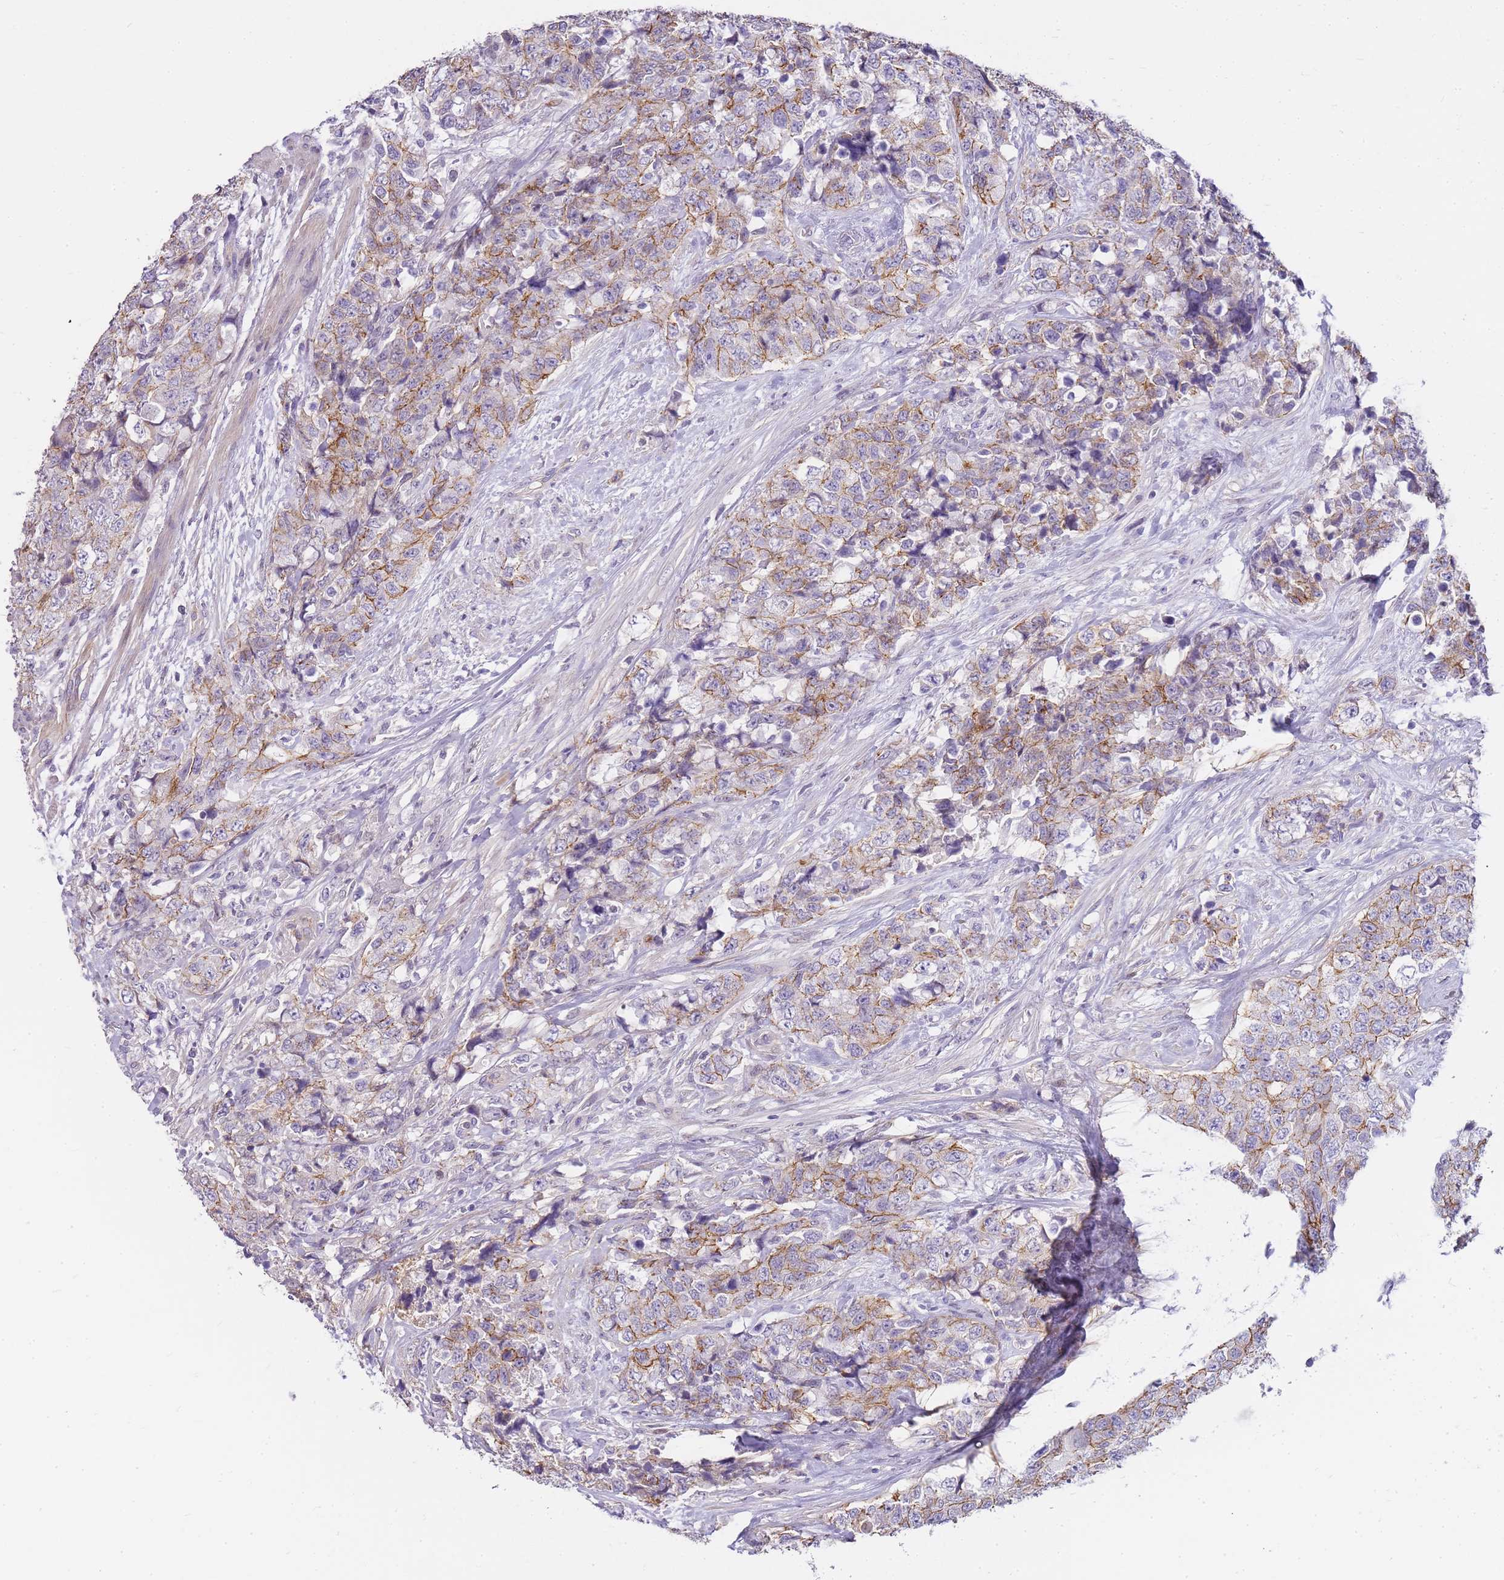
{"staining": {"intensity": "moderate", "quantity": "25%-75%", "location": "cytoplasmic/membranous"}, "tissue": "urothelial cancer", "cell_type": "Tumor cells", "image_type": "cancer", "snomed": [{"axis": "morphology", "description": "Urothelial carcinoma, High grade"}, {"axis": "topography", "description": "Urinary bladder"}], "caption": "This histopathology image exhibits immunohistochemistry (IHC) staining of urothelial cancer, with medium moderate cytoplasmic/membranous expression in approximately 25%-75% of tumor cells.", "gene": "CLBA1", "patient": {"sex": "female", "age": 78}}